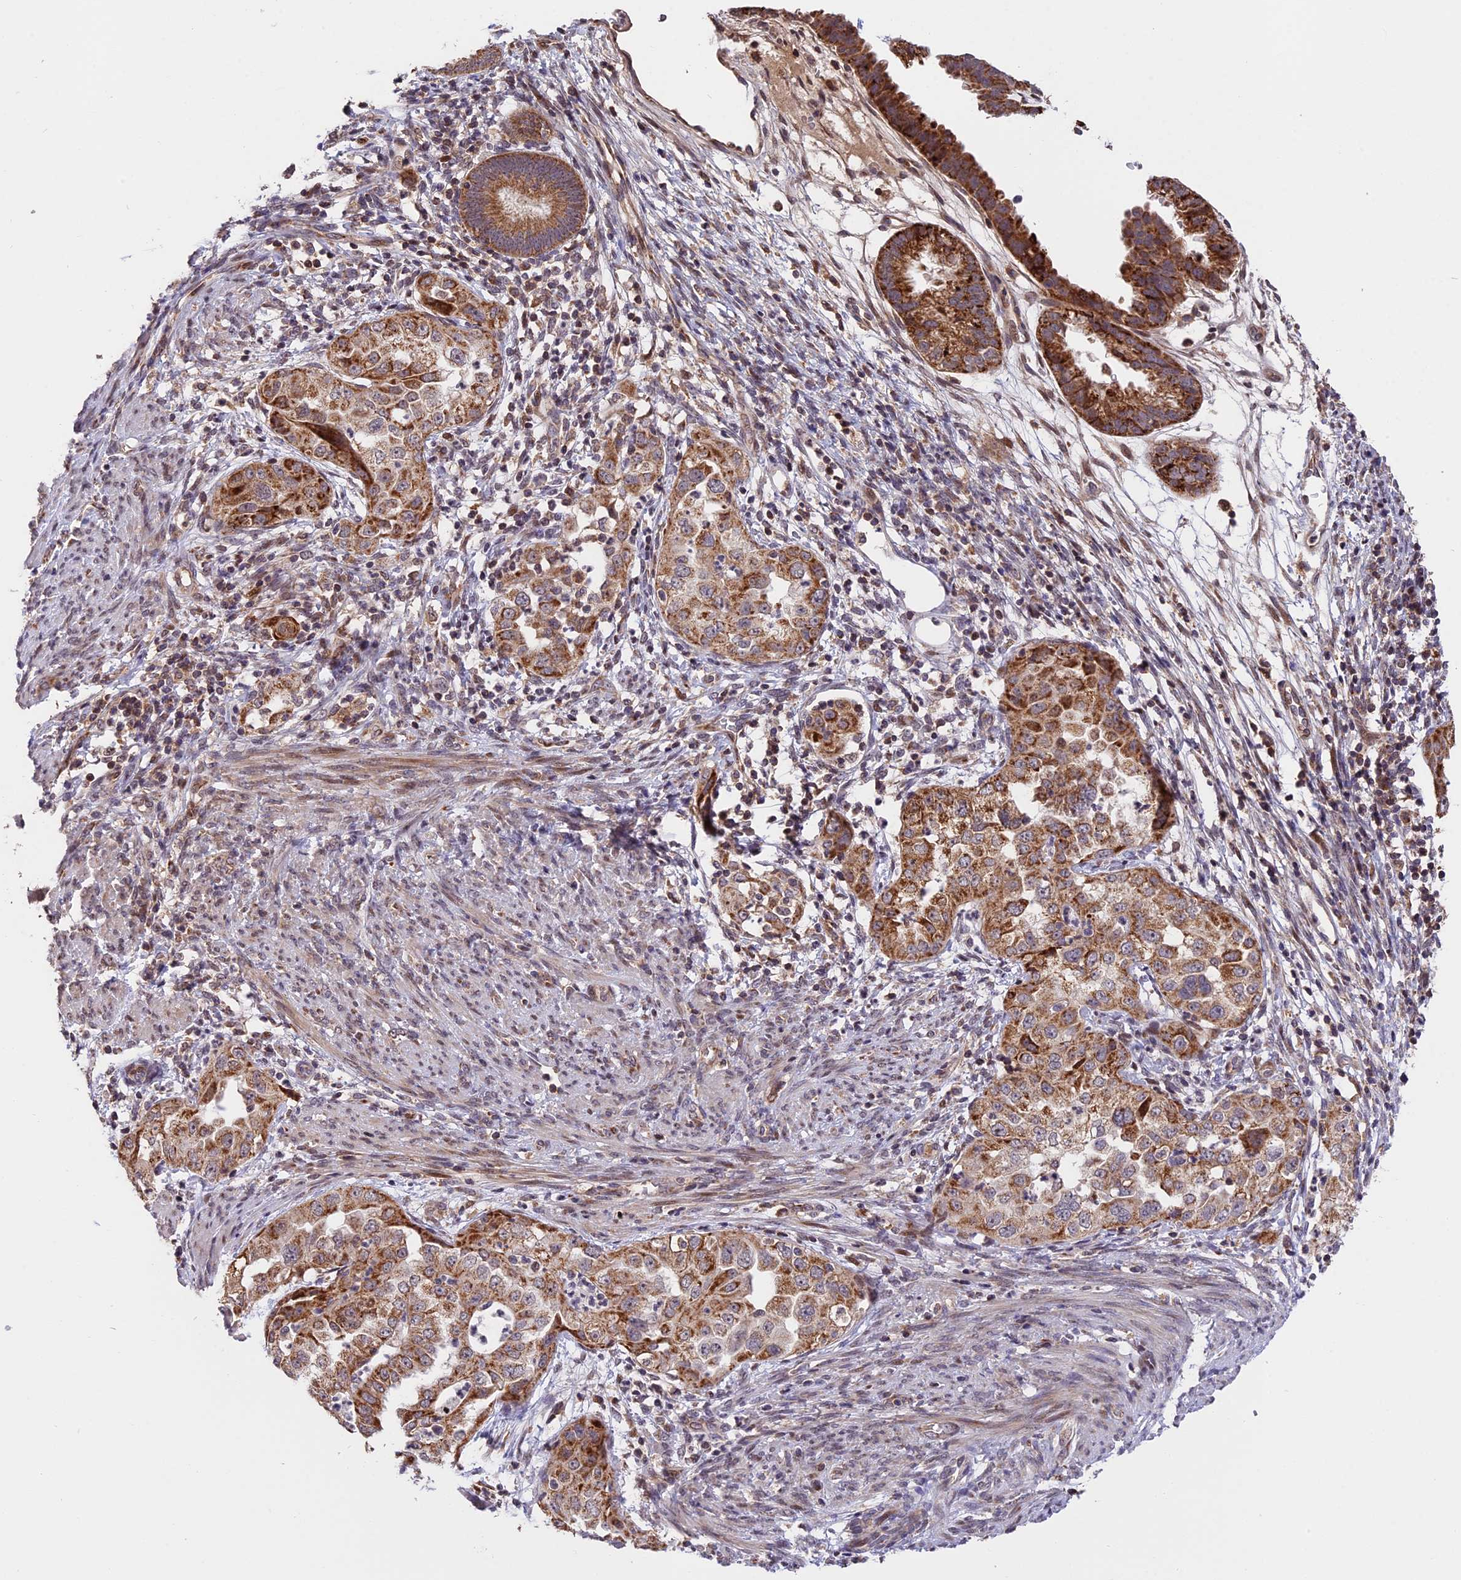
{"staining": {"intensity": "moderate", "quantity": ">75%", "location": "cytoplasmic/membranous"}, "tissue": "endometrial cancer", "cell_type": "Tumor cells", "image_type": "cancer", "snomed": [{"axis": "morphology", "description": "Adenocarcinoma, NOS"}, {"axis": "topography", "description": "Endometrium"}], "caption": "Moderate cytoplasmic/membranous expression for a protein is identified in approximately >75% of tumor cells of adenocarcinoma (endometrial) using immunohistochemistry (IHC).", "gene": "RERGL", "patient": {"sex": "female", "age": 85}}